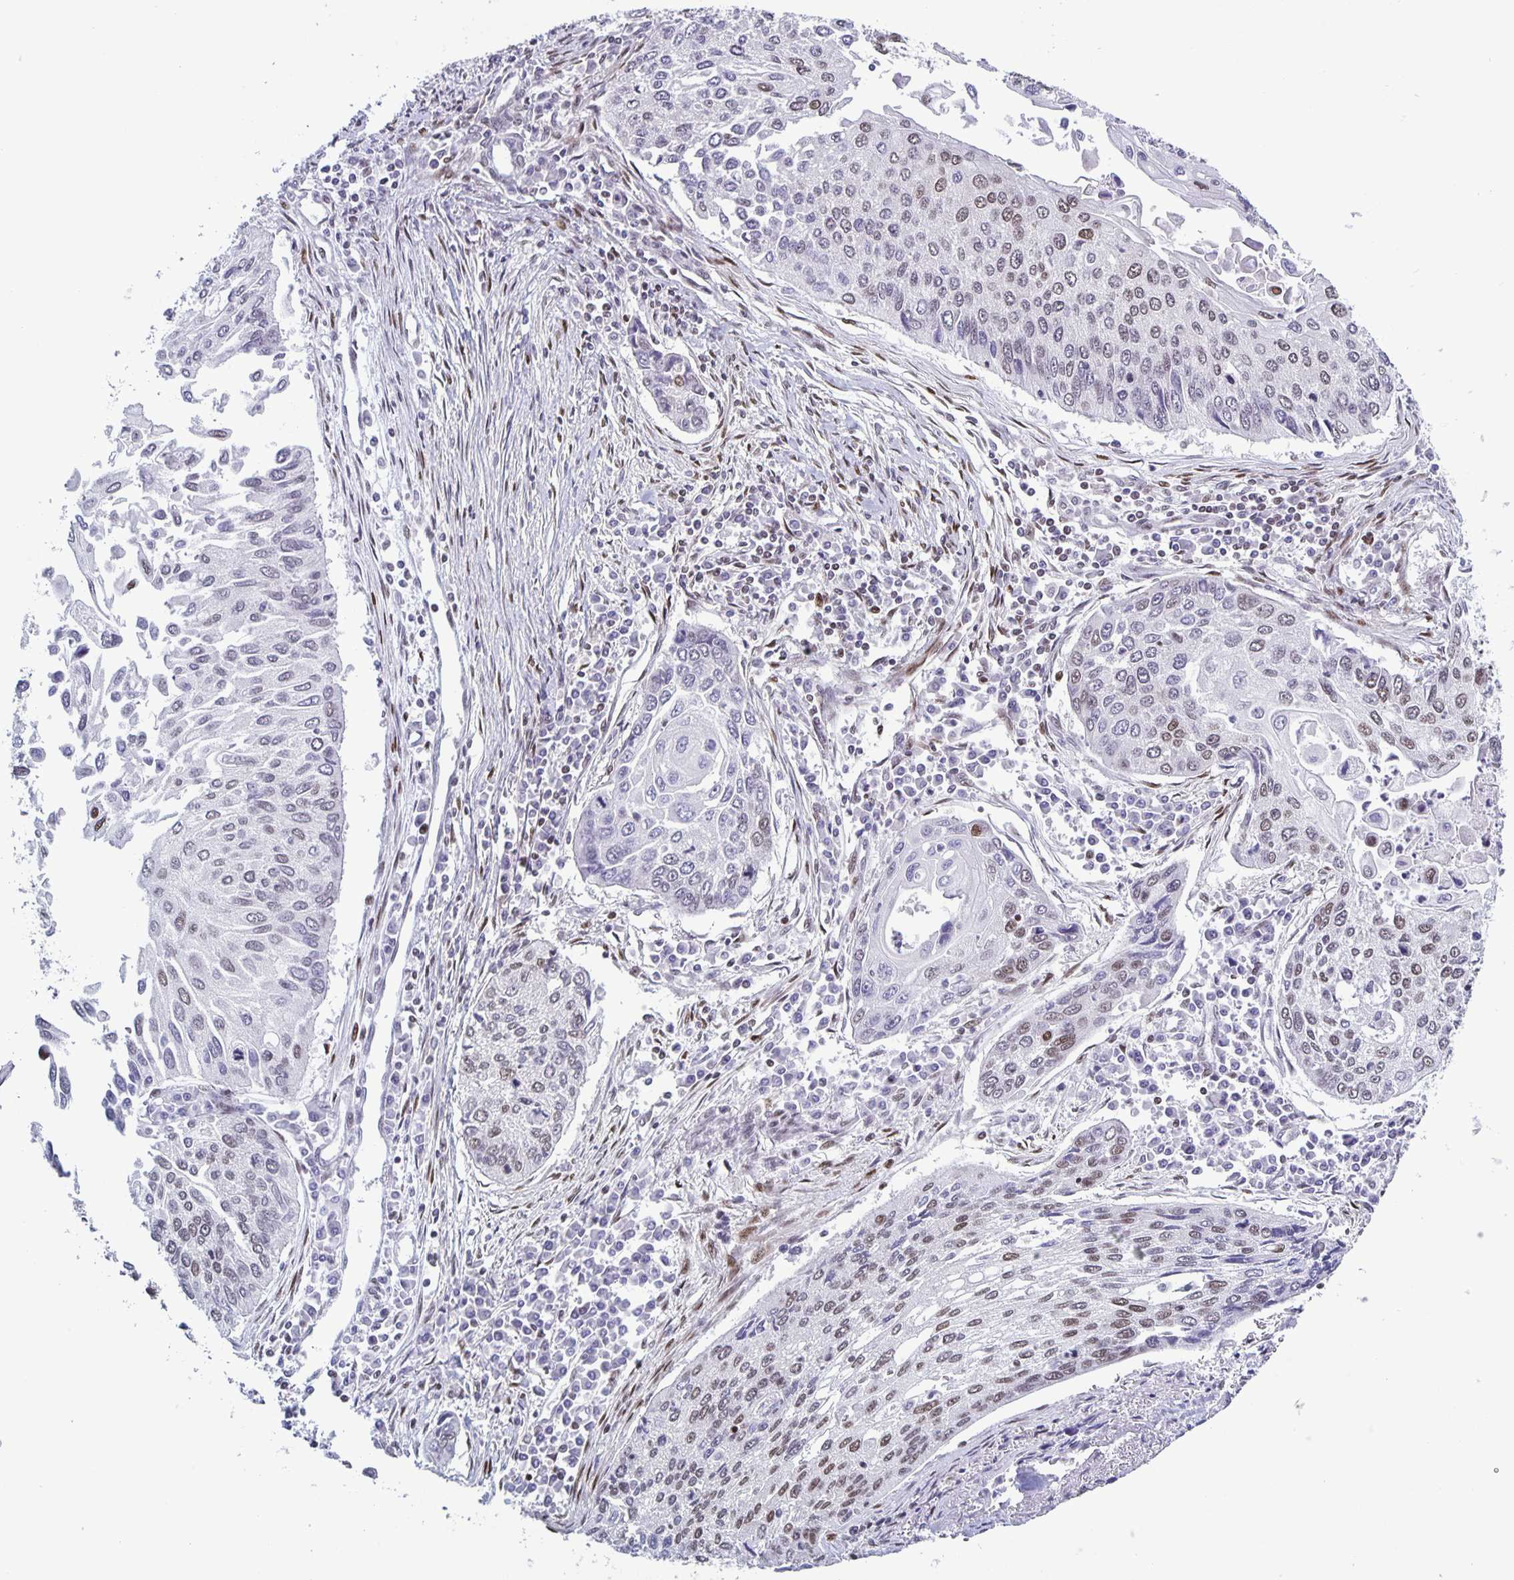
{"staining": {"intensity": "moderate", "quantity": "<25%", "location": "nuclear"}, "tissue": "lung cancer", "cell_type": "Tumor cells", "image_type": "cancer", "snomed": [{"axis": "morphology", "description": "Squamous cell carcinoma, NOS"}, {"axis": "morphology", "description": "Squamous cell carcinoma, metastatic, NOS"}, {"axis": "topography", "description": "Lung"}], "caption": "Protein staining of lung squamous cell carcinoma tissue demonstrates moderate nuclear expression in approximately <25% of tumor cells. The staining was performed using DAB to visualize the protein expression in brown, while the nuclei were stained in blue with hematoxylin (Magnification: 20x).", "gene": "JUND", "patient": {"sex": "male", "age": 63}}